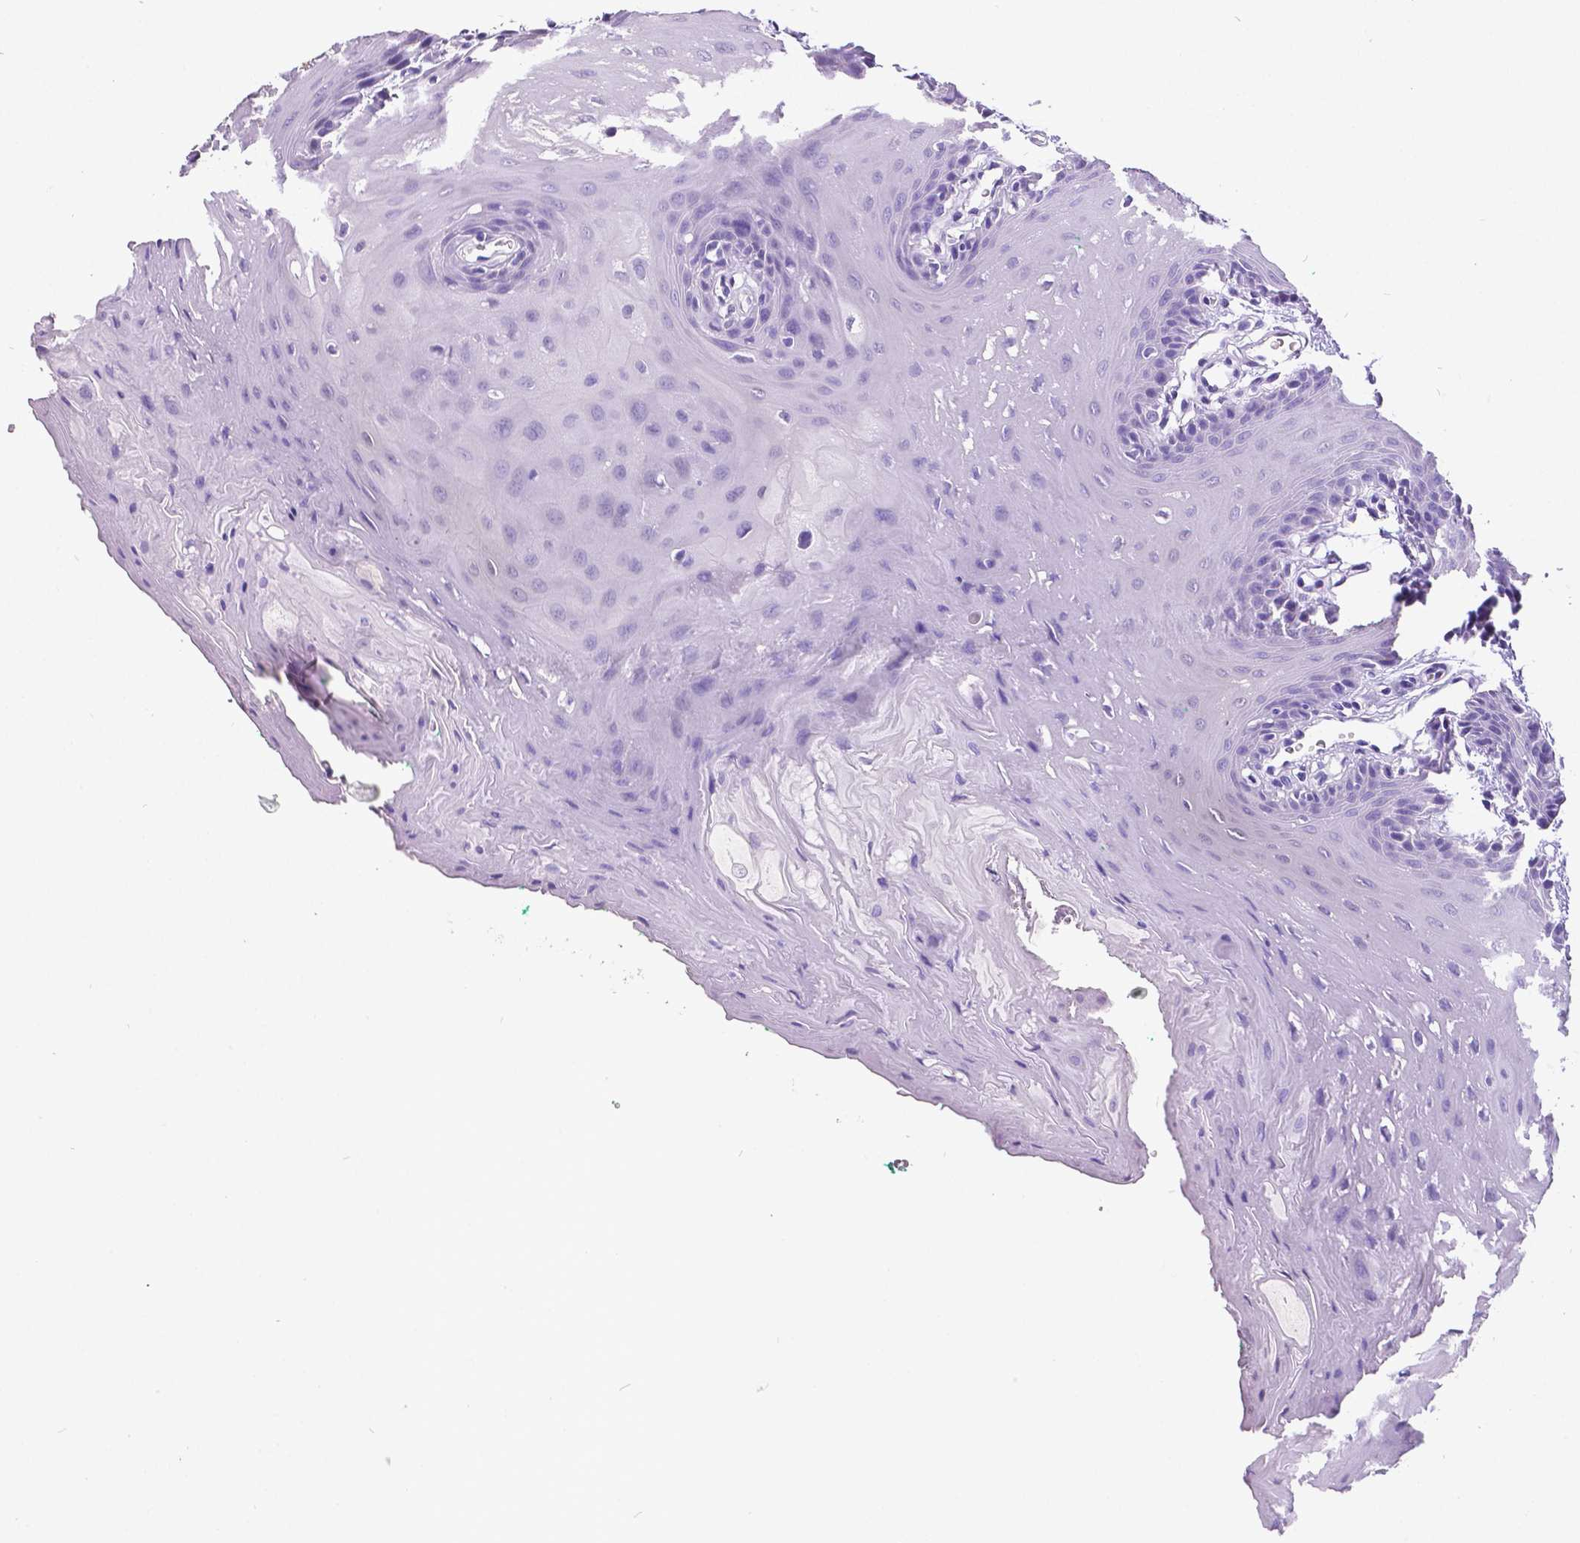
{"staining": {"intensity": "negative", "quantity": "none", "location": "none"}, "tissue": "oral mucosa", "cell_type": "Squamous epithelial cells", "image_type": "normal", "snomed": [{"axis": "morphology", "description": "Normal tissue, NOS"}, {"axis": "morphology", "description": "Squamous cell carcinoma, NOS"}, {"axis": "topography", "description": "Oral tissue"}, {"axis": "topography", "description": "Head-Neck"}], "caption": "Squamous epithelial cells show no significant staining in benign oral mucosa. The staining is performed using DAB brown chromogen with nuclei counter-stained in using hematoxylin.", "gene": "SATB2", "patient": {"sex": "female", "age": 50}}